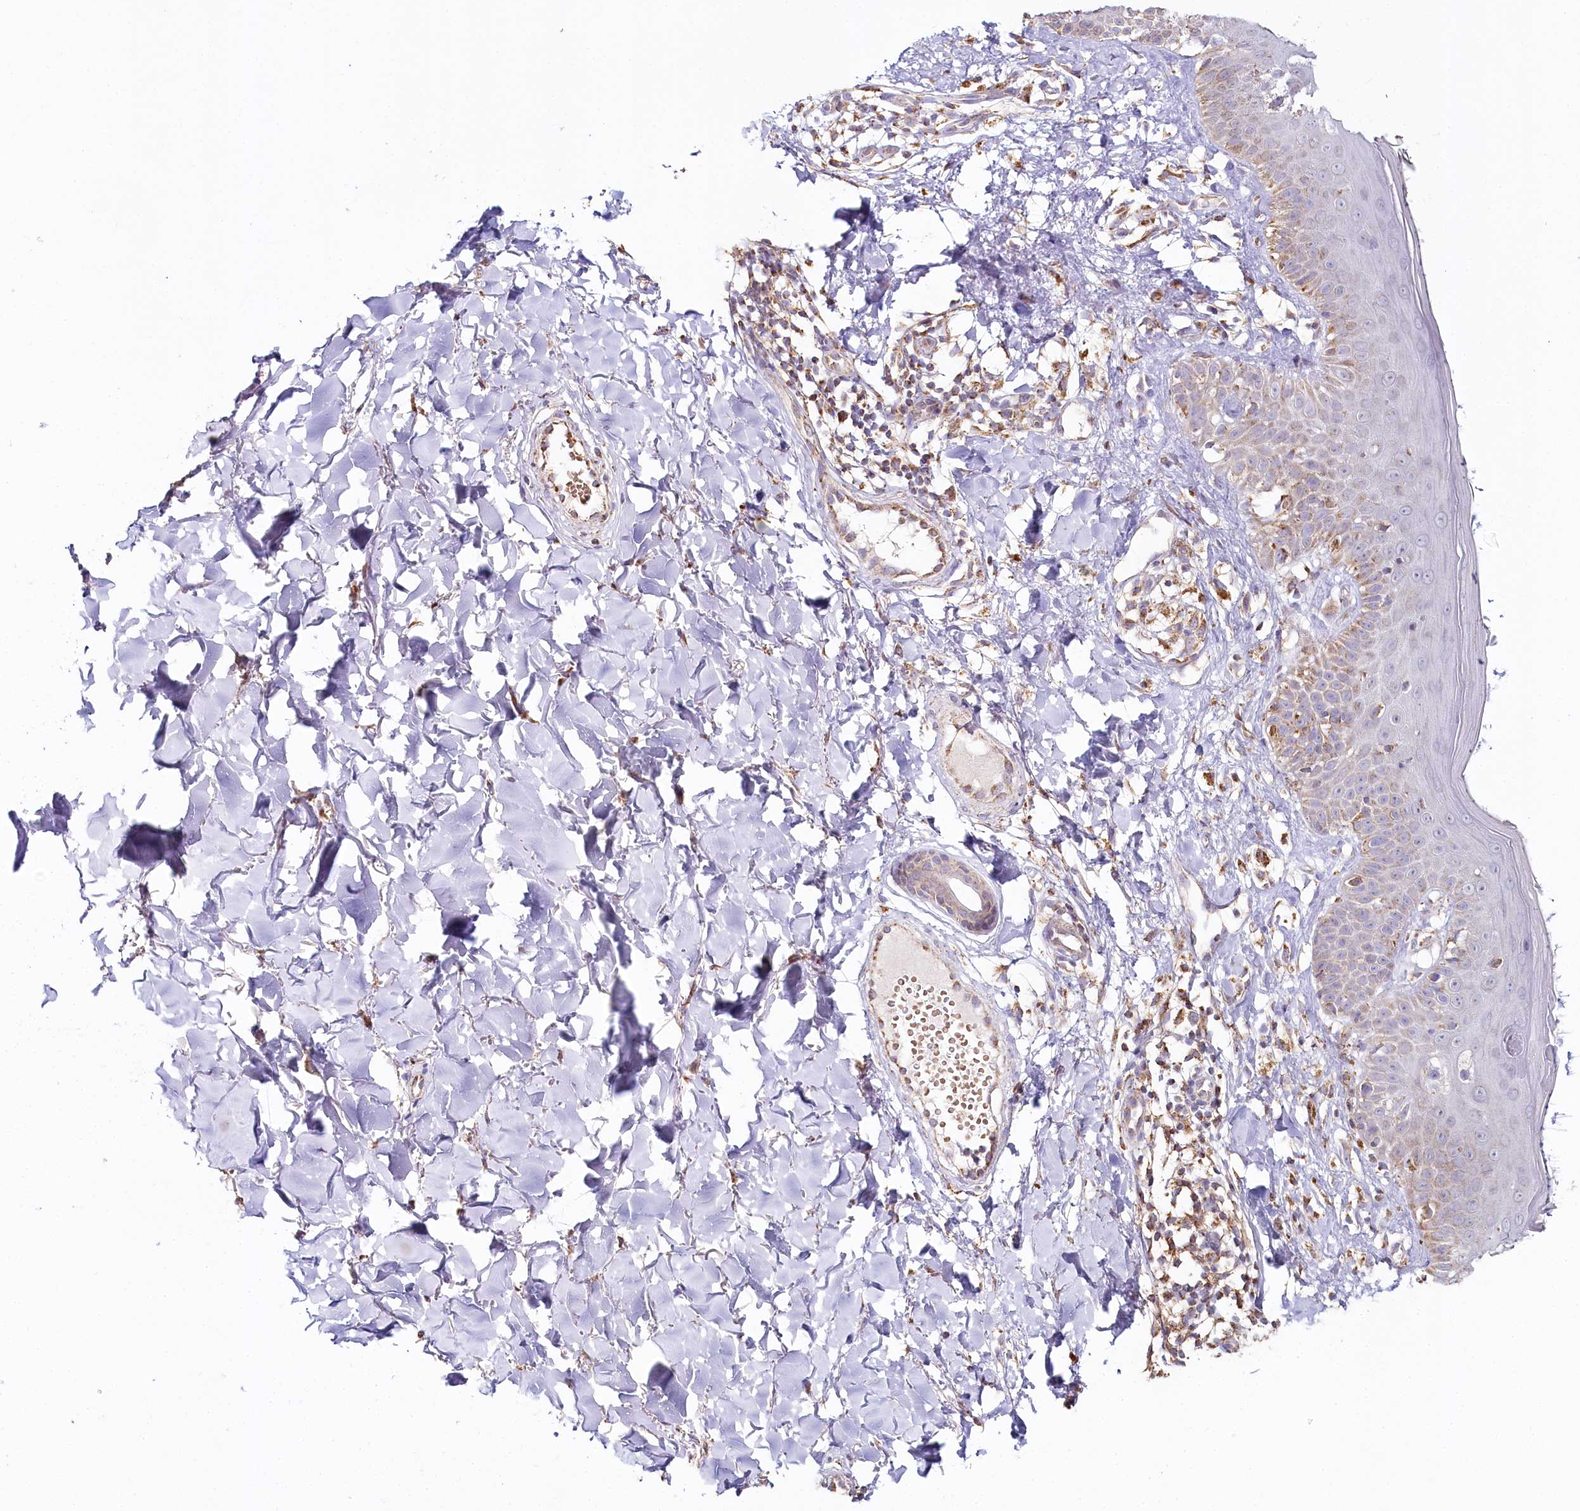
{"staining": {"intensity": "moderate", "quantity": ">75%", "location": "cytoplasmic/membranous"}, "tissue": "skin", "cell_type": "Fibroblasts", "image_type": "normal", "snomed": [{"axis": "morphology", "description": "Normal tissue, NOS"}, {"axis": "topography", "description": "Skin"}], "caption": "Protein expression analysis of normal skin demonstrates moderate cytoplasmic/membranous staining in about >75% of fibroblasts.", "gene": "MMP25", "patient": {"sex": "male", "age": 52}}